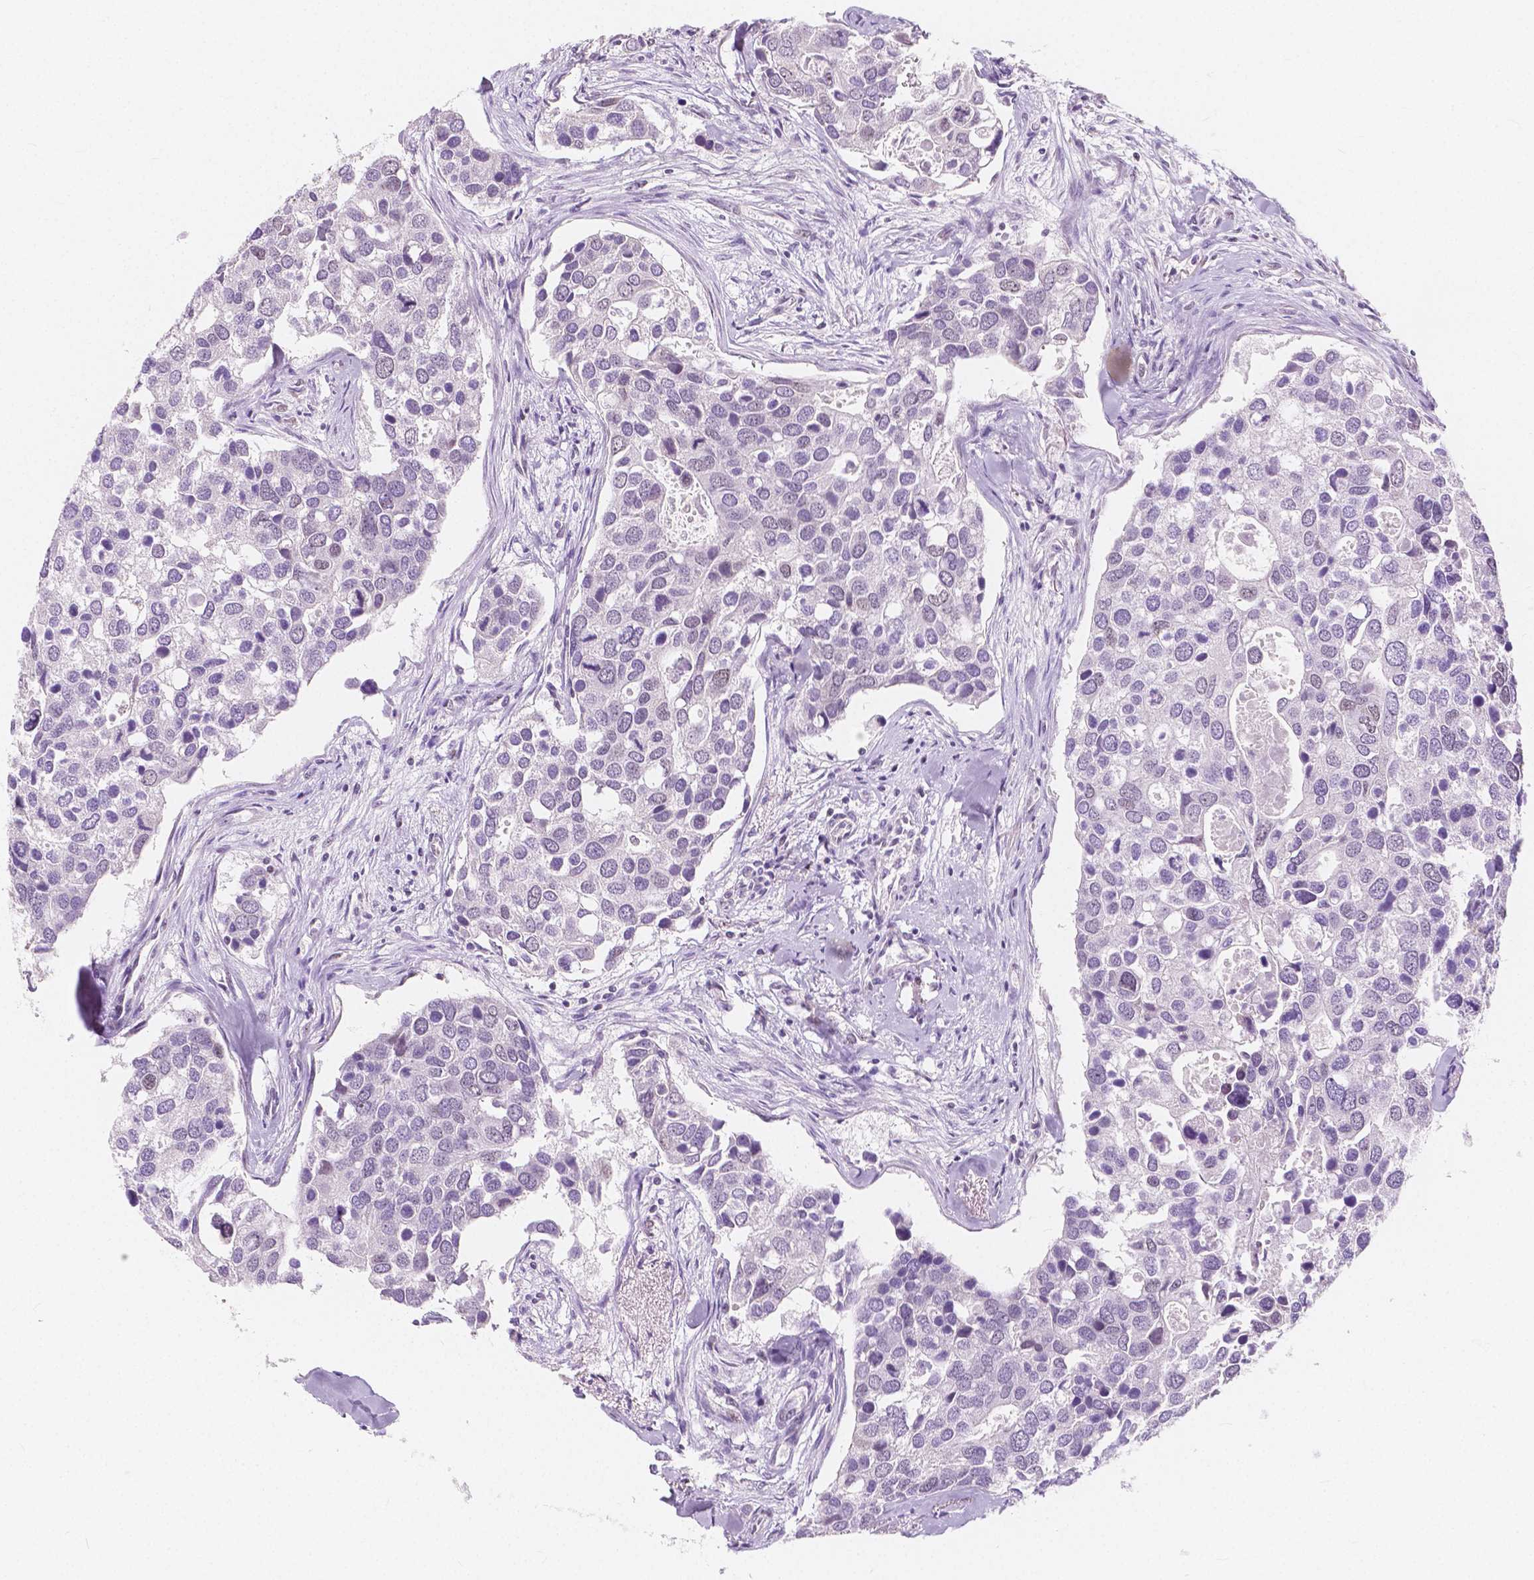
{"staining": {"intensity": "negative", "quantity": "none", "location": "none"}, "tissue": "breast cancer", "cell_type": "Tumor cells", "image_type": "cancer", "snomed": [{"axis": "morphology", "description": "Duct carcinoma"}, {"axis": "topography", "description": "Breast"}], "caption": "There is no significant positivity in tumor cells of breast invasive ductal carcinoma.", "gene": "NOLC1", "patient": {"sex": "female", "age": 83}}